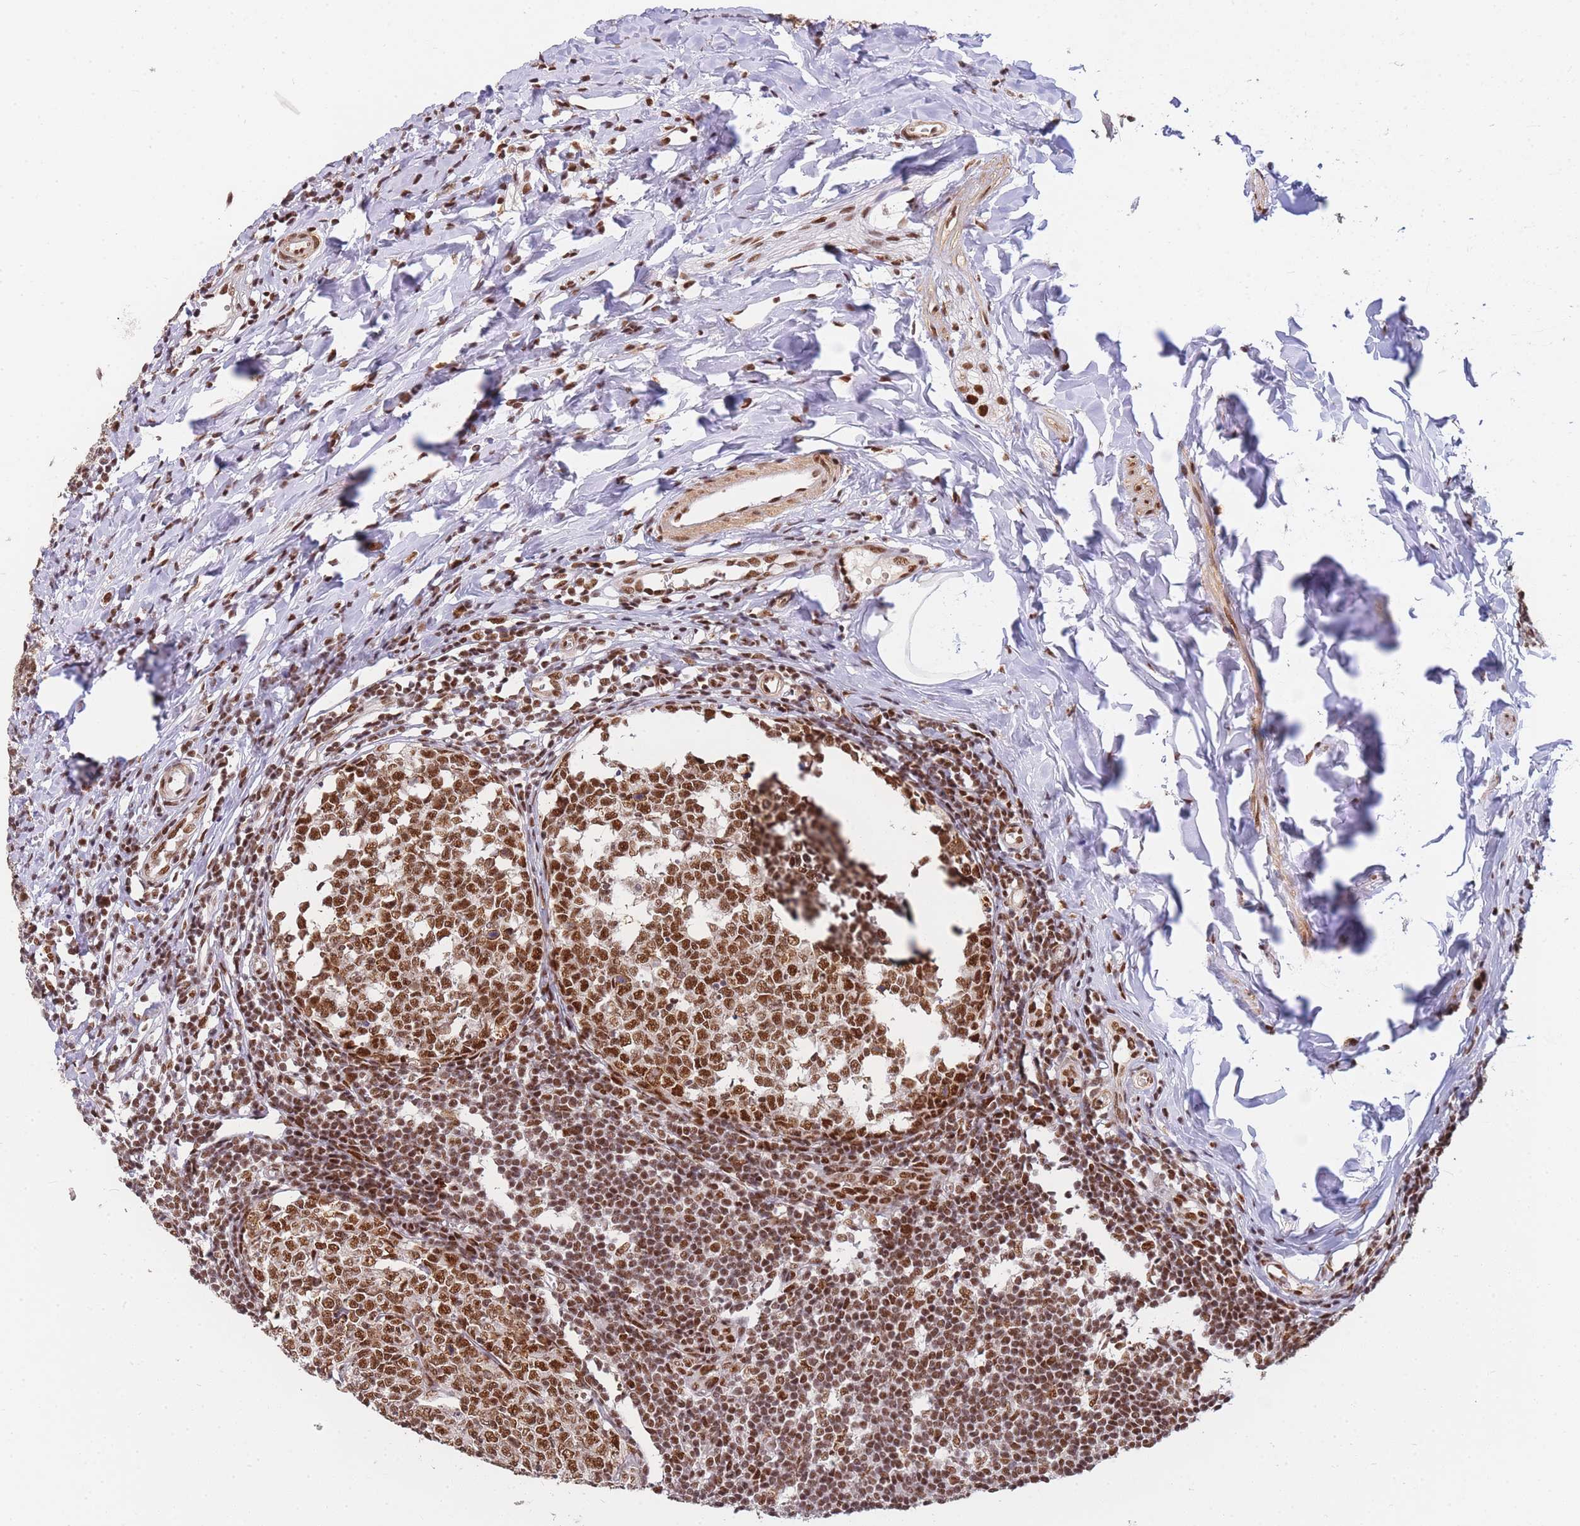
{"staining": {"intensity": "strong", "quantity": ">75%", "location": "nuclear"}, "tissue": "appendix", "cell_type": "Glandular cells", "image_type": "normal", "snomed": [{"axis": "morphology", "description": "Normal tissue, NOS"}, {"axis": "topography", "description": "Appendix"}], "caption": "Appendix stained with a brown dye demonstrates strong nuclear positive positivity in approximately >75% of glandular cells.", "gene": "PRKDC", "patient": {"sex": "male", "age": 14}}